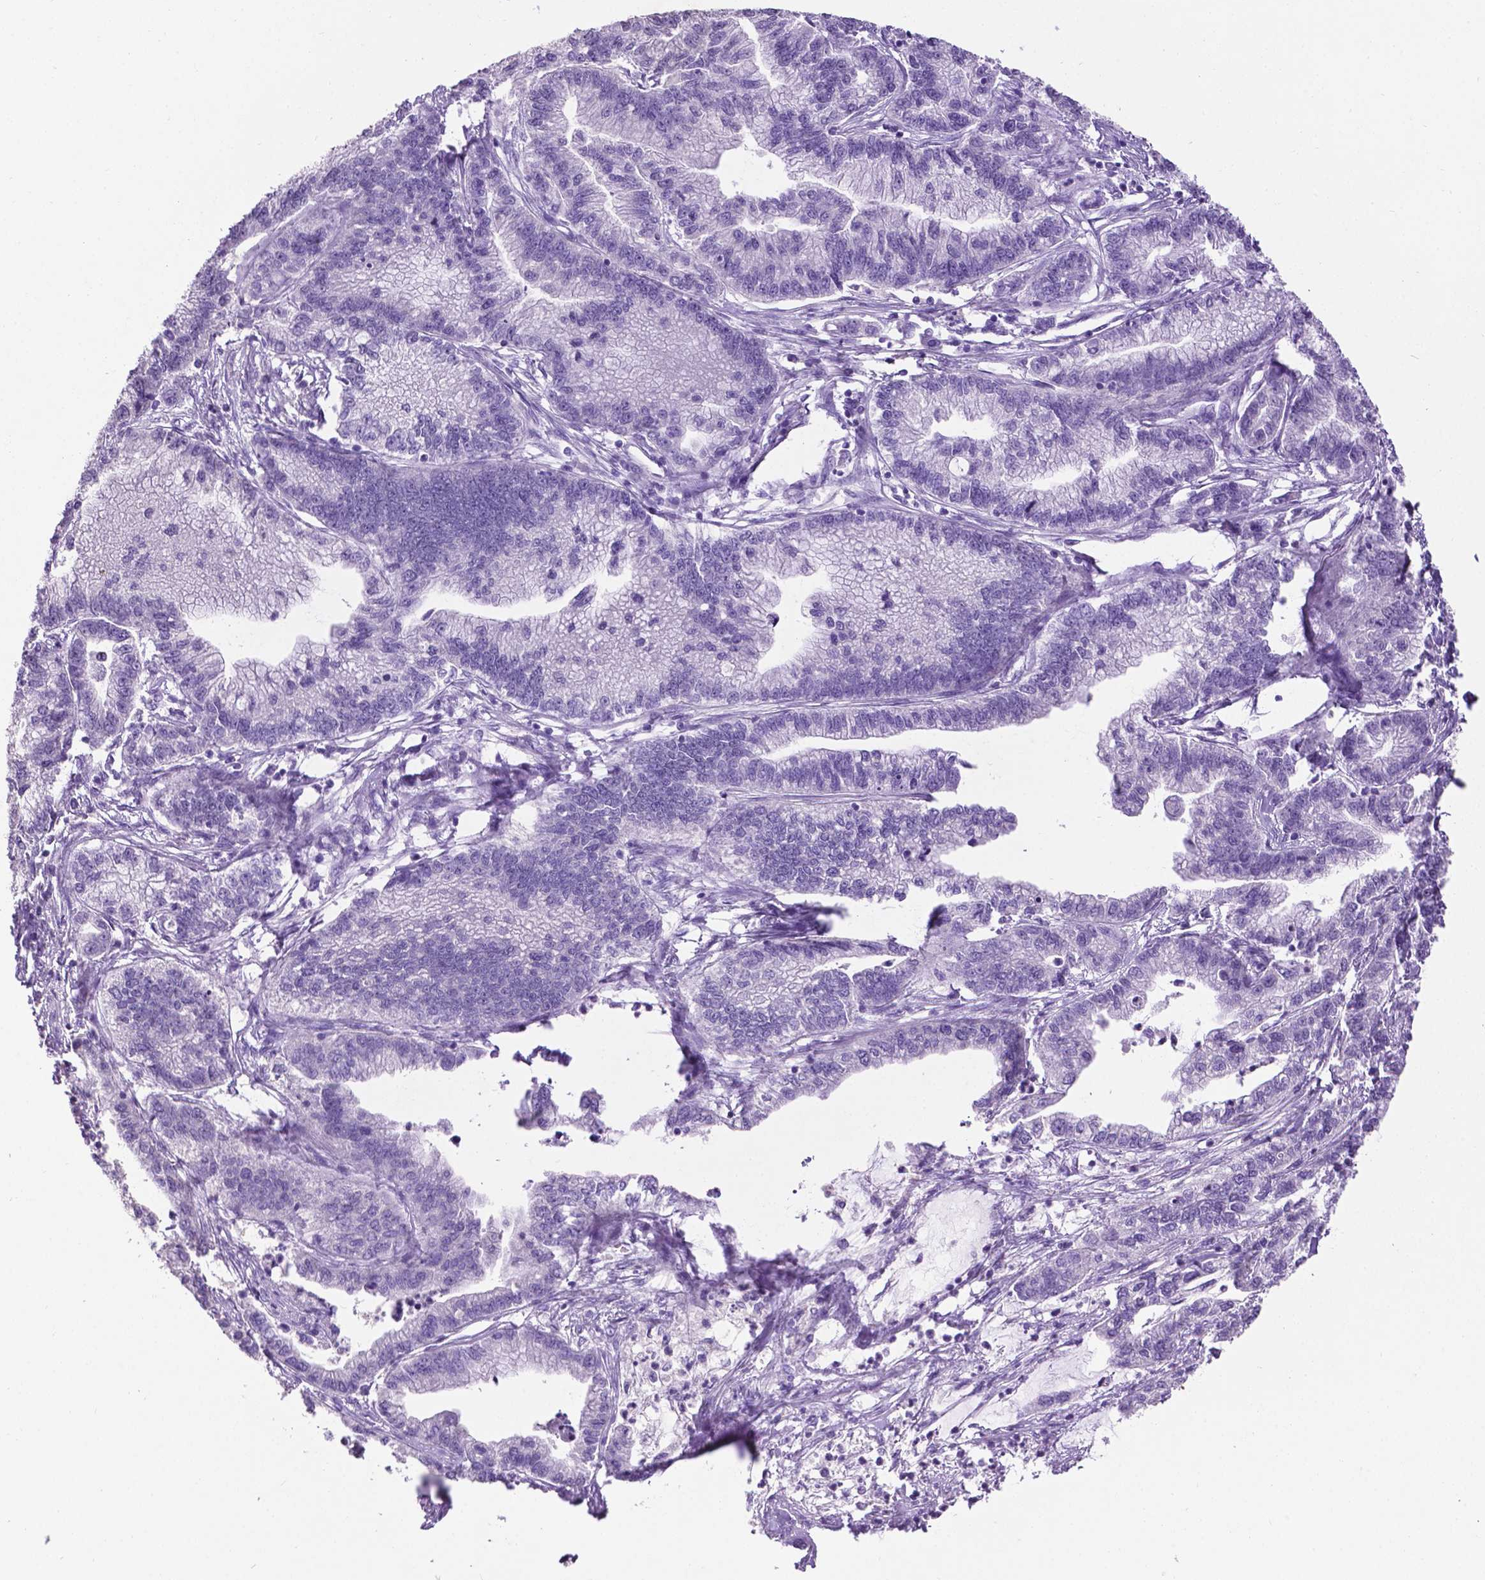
{"staining": {"intensity": "negative", "quantity": "none", "location": "none"}, "tissue": "stomach cancer", "cell_type": "Tumor cells", "image_type": "cancer", "snomed": [{"axis": "morphology", "description": "Adenocarcinoma, NOS"}, {"axis": "topography", "description": "Stomach"}], "caption": "Immunohistochemical staining of adenocarcinoma (stomach) demonstrates no significant expression in tumor cells.", "gene": "TACSTD2", "patient": {"sex": "male", "age": 83}}